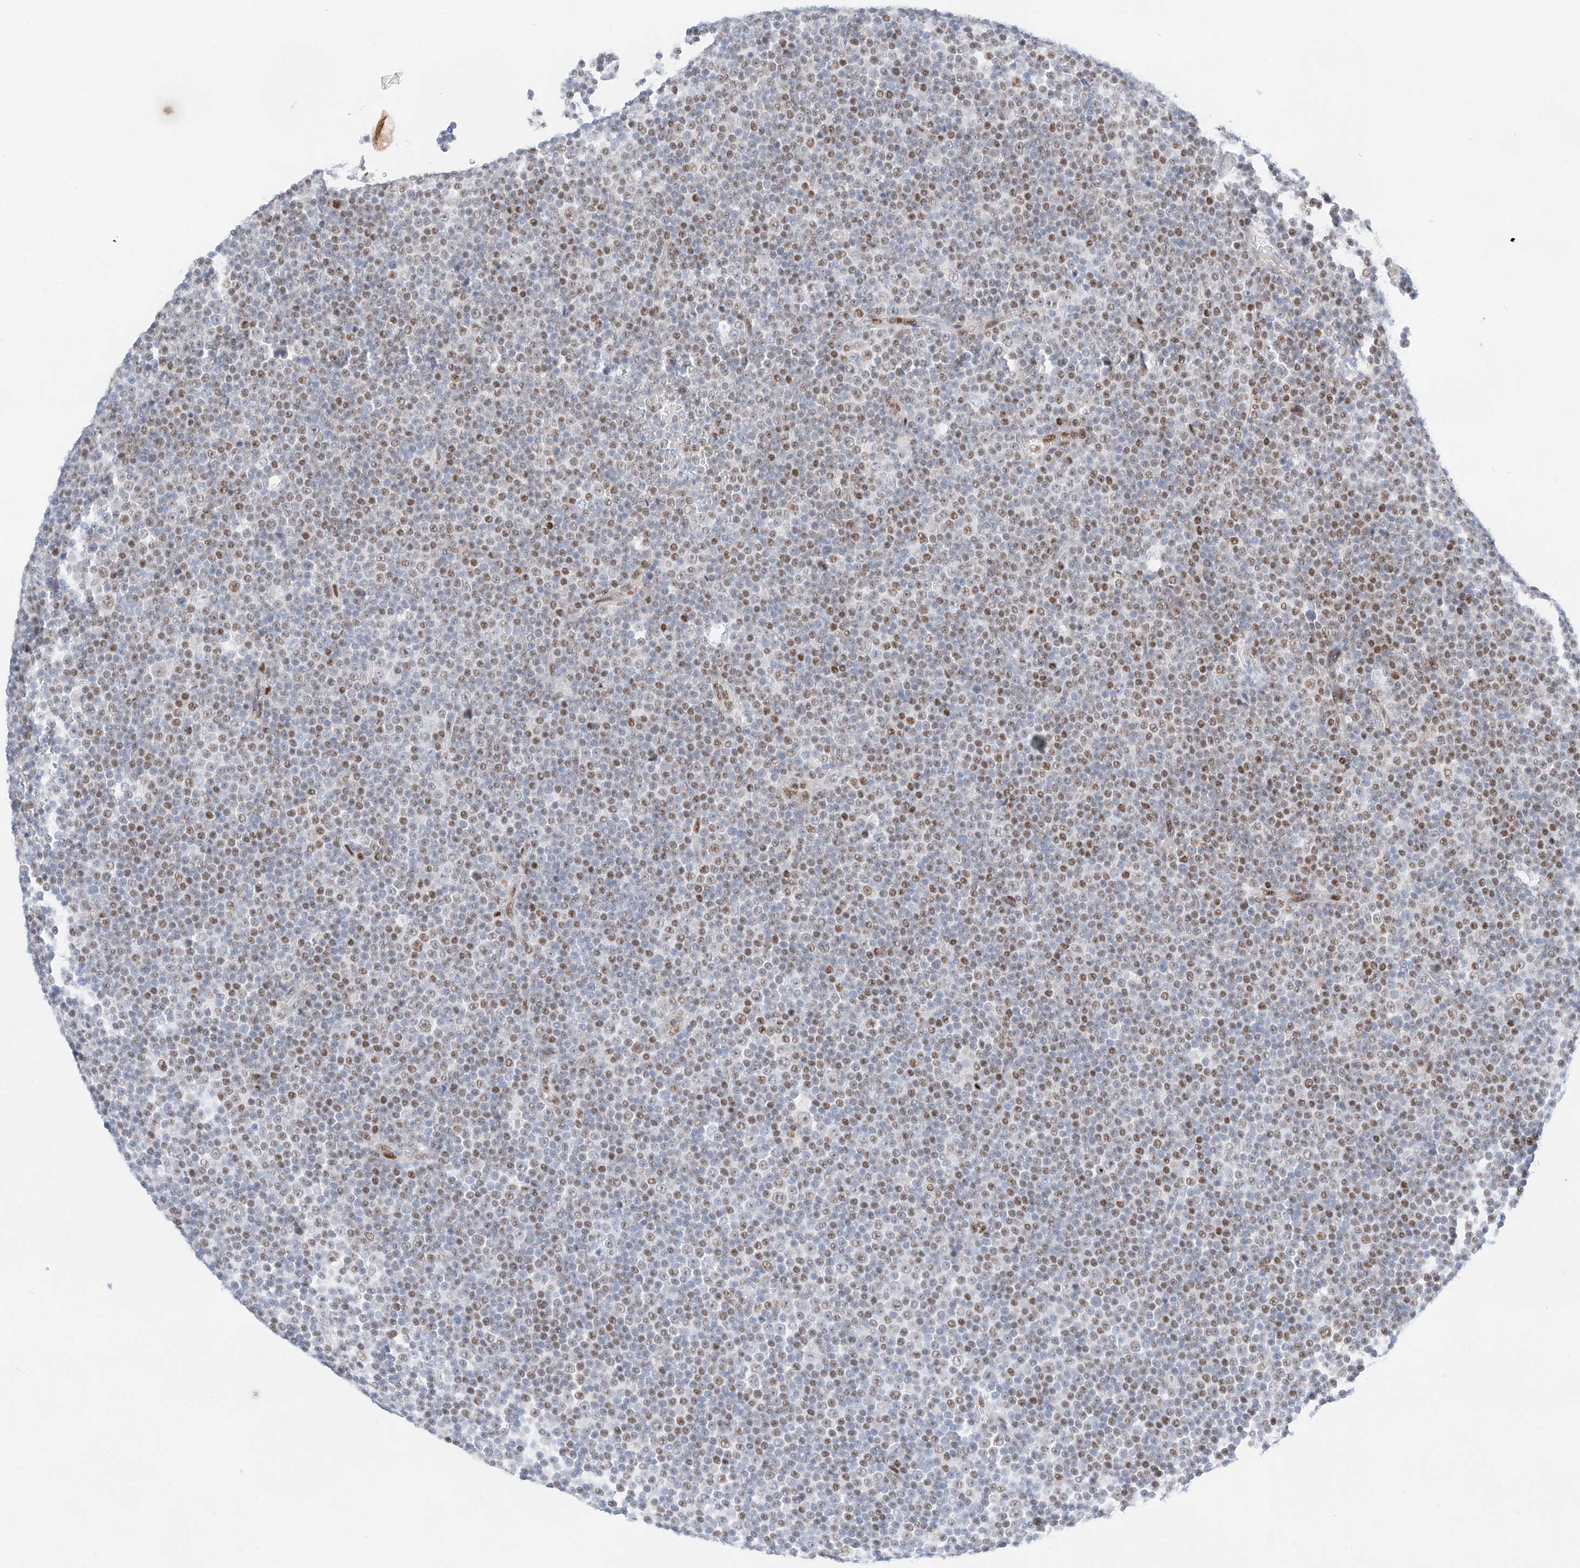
{"staining": {"intensity": "moderate", "quantity": "25%-75%", "location": "nuclear"}, "tissue": "lymphoma", "cell_type": "Tumor cells", "image_type": "cancer", "snomed": [{"axis": "morphology", "description": "Malignant lymphoma, non-Hodgkin's type, Low grade"}, {"axis": "topography", "description": "Lymph node"}], "caption": "This image displays IHC staining of malignant lymphoma, non-Hodgkin's type (low-grade), with medium moderate nuclear positivity in about 25%-75% of tumor cells.", "gene": "NT5C3B", "patient": {"sex": "female", "age": 67}}